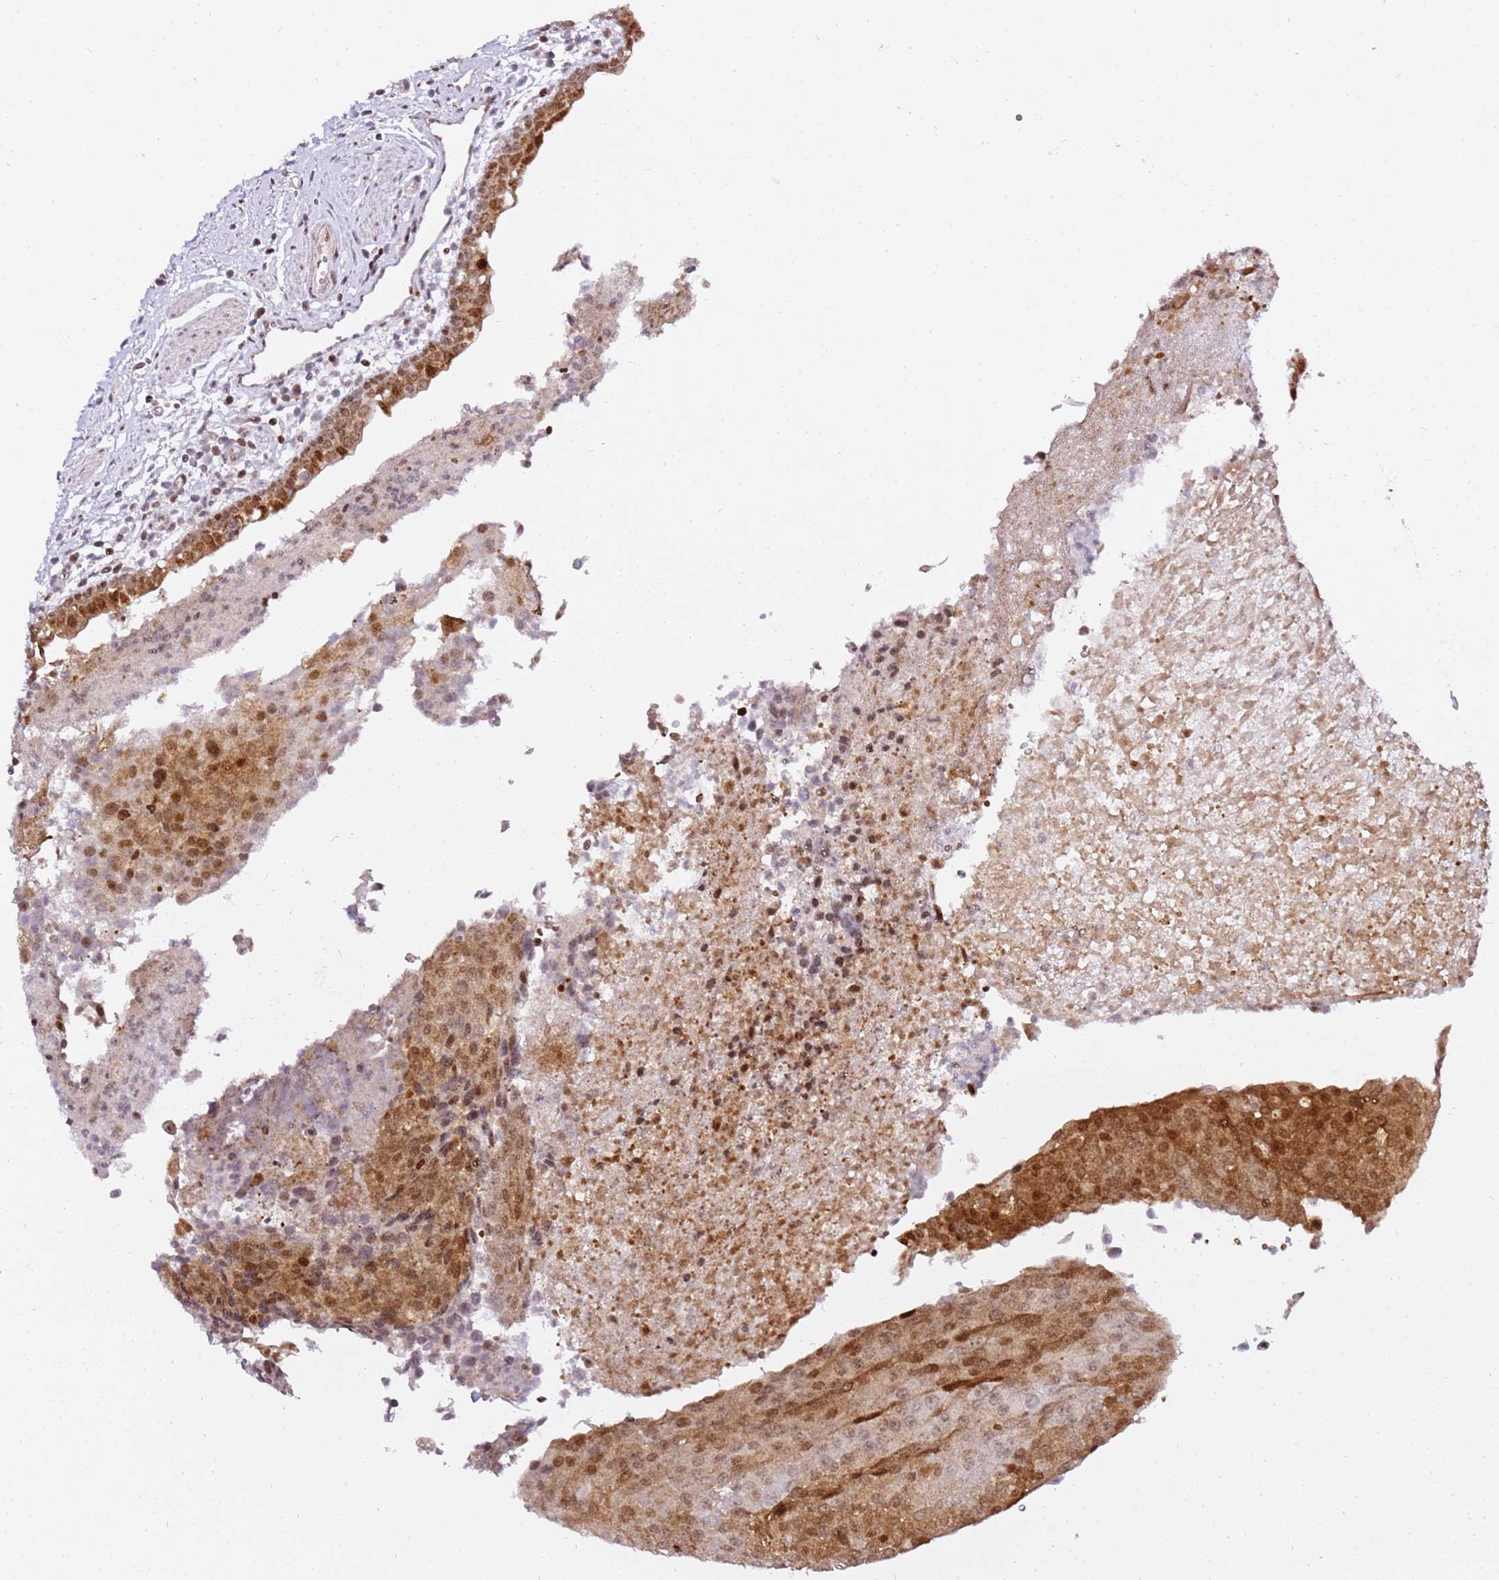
{"staining": {"intensity": "moderate", "quantity": "25%-75%", "location": "cytoplasmic/membranous,nuclear"}, "tissue": "urothelial cancer", "cell_type": "Tumor cells", "image_type": "cancer", "snomed": [{"axis": "morphology", "description": "Urothelial carcinoma, High grade"}, {"axis": "topography", "description": "Urinary bladder"}], "caption": "Tumor cells exhibit medium levels of moderate cytoplasmic/membranous and nuclear staining in about 25%-75% of cells in high-grade urothelial carcinoma.", "gene": "GBP2", "patient": {"sex": "female", "age": 85}}